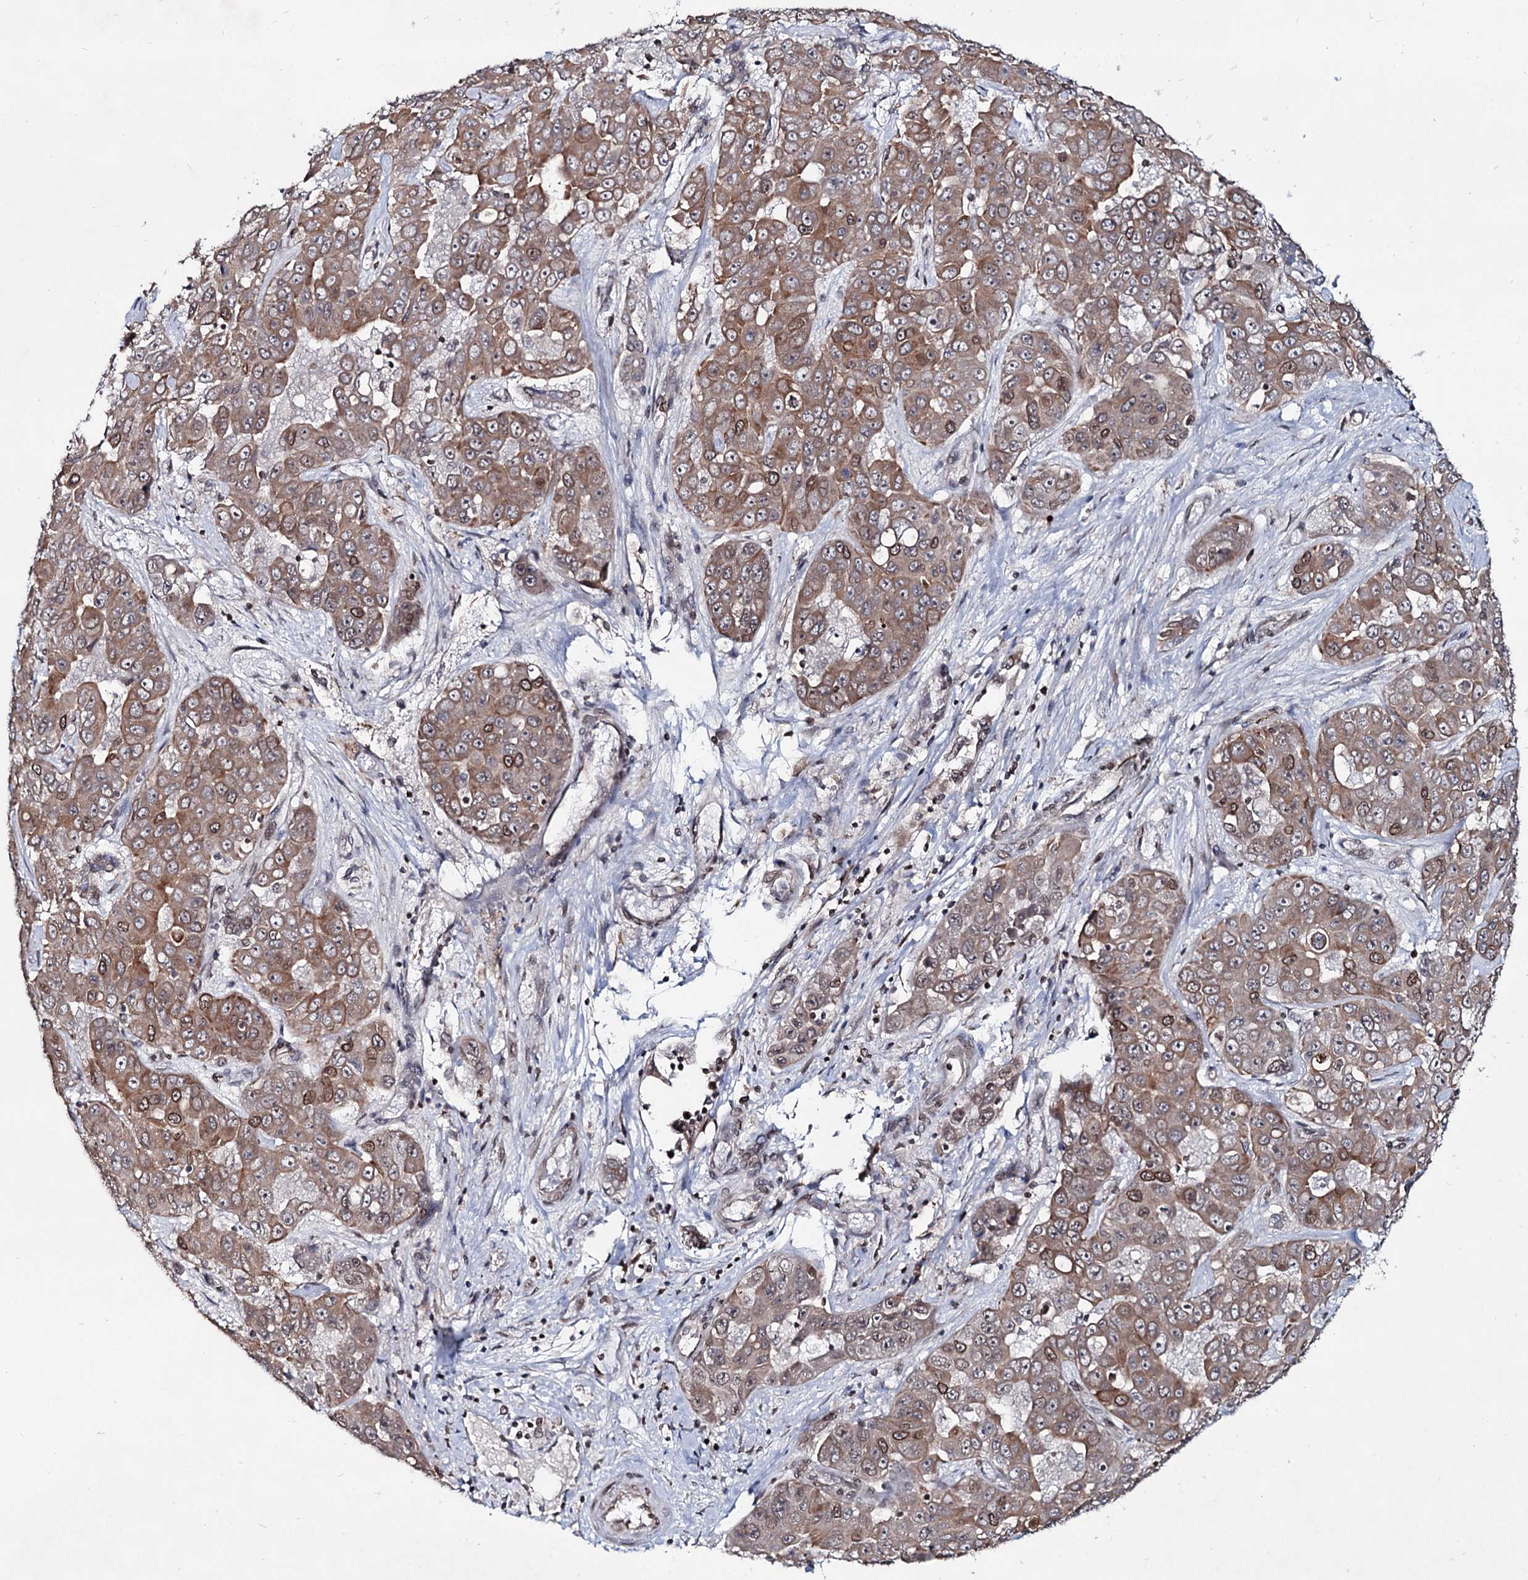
{"staining": {"intensity": "moderate", "quantity": ">75%", "location": "cytoplasmic/membranous,nuclear"}, "tissue": "liver cancer", "cell_type": "Tumor cells", "image_type": "cancer", "snomed": [{"axis": "morphology", "description": "Cholangiocarcinoma"}, {"axis": "topography", "description": "Liver"}], "caption": "Human liver cancer stained with a brown dye shows moderate cytoplasmic/membranous and nuclear positive expression in approximately >75% of tumor cells.", "gene": "RNF6", "patient": {"sex": "female", "age": 52}}